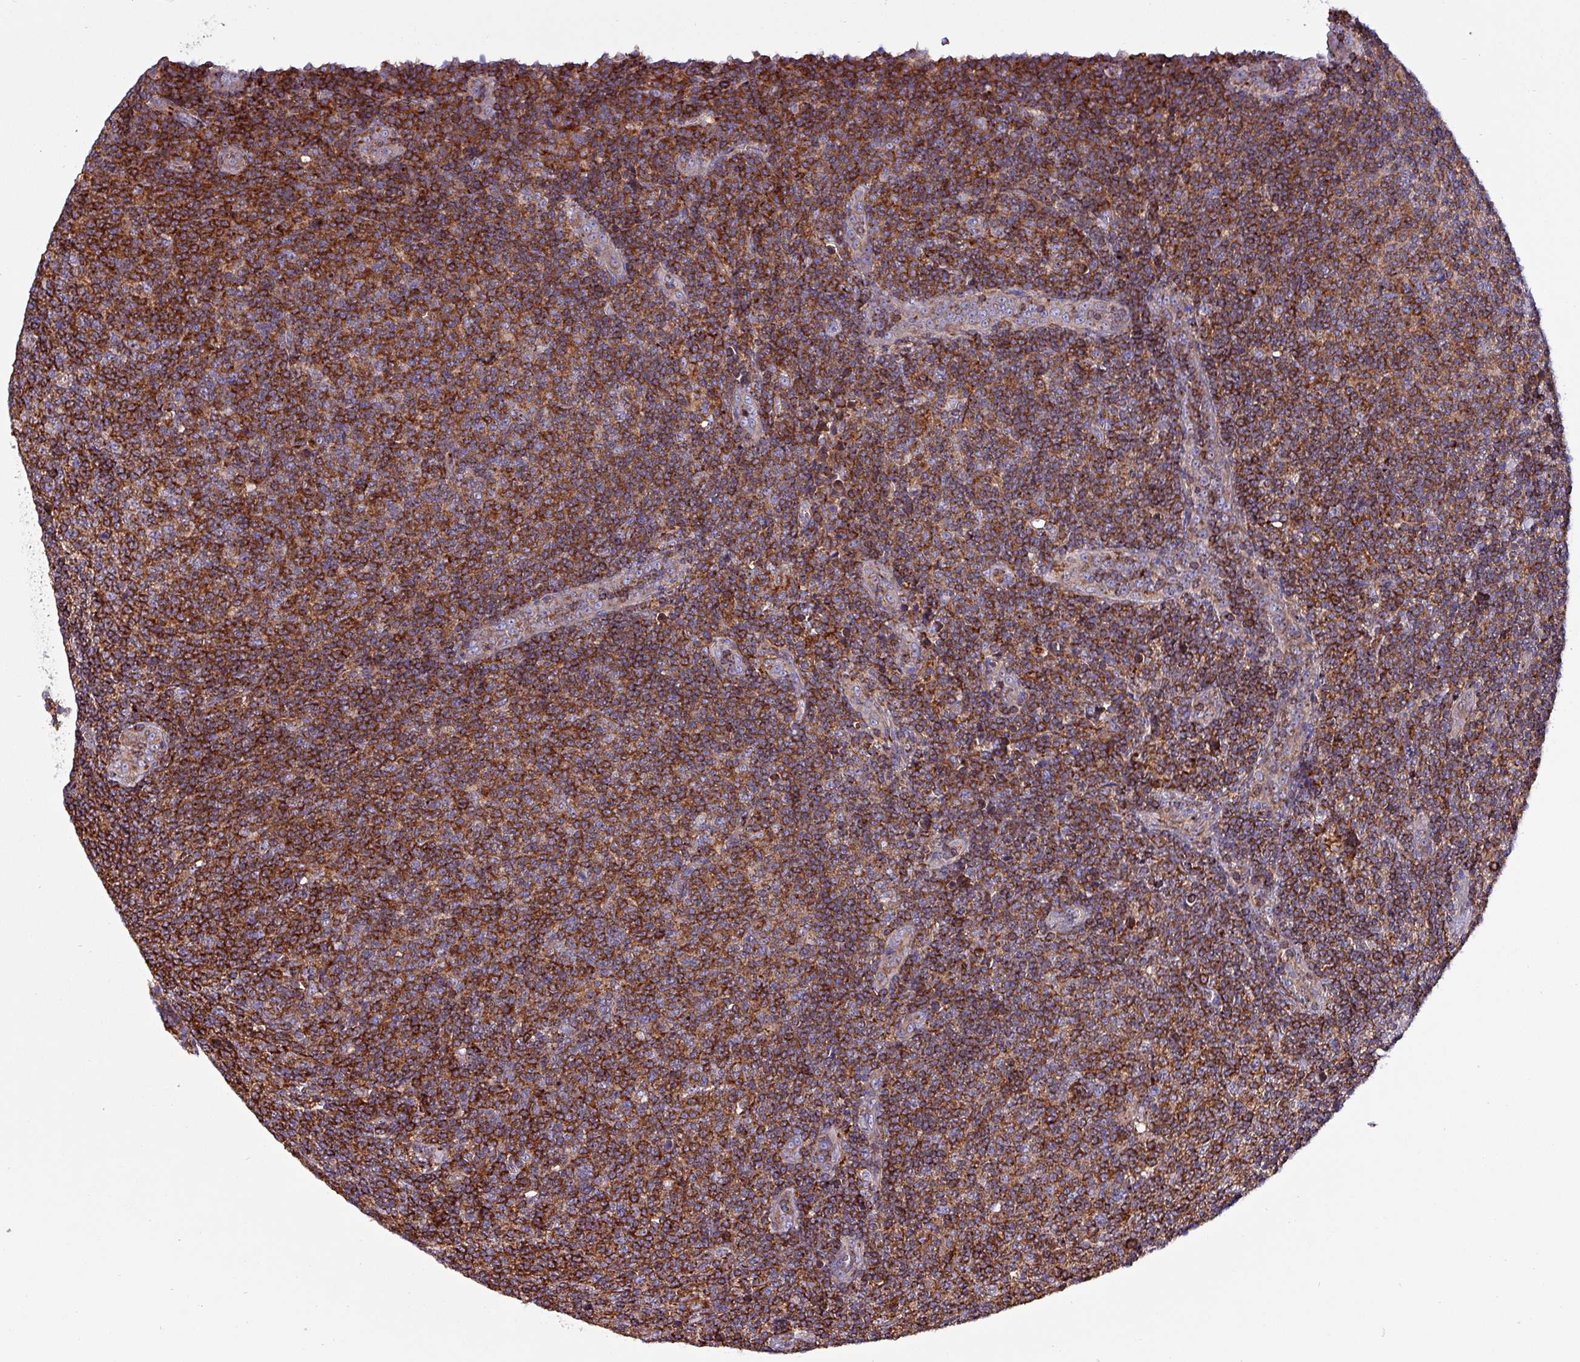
{"staining": {"intensity": "moderate", "quantity": ">75%", "location": "cytoplasmic/membranous"}, "tissue": "lymphoma", "cell_type": "Tumor cells", "image_type": "cancer", "snomed": [{"axis": "morphology", "description": "Malignant lymphoma, non-Hodgkin's type, Low grade"}, {"axis": "topography", "description": "Lymph node"}], "caption": "Lymphoma tissue reveals moderate cytoplasmic/membranous expression in about >75% of tumor cells, visualized by immunohistochemistry.", "gene": "VAMP4", "patient": {"sex": "male", "age": 66}}